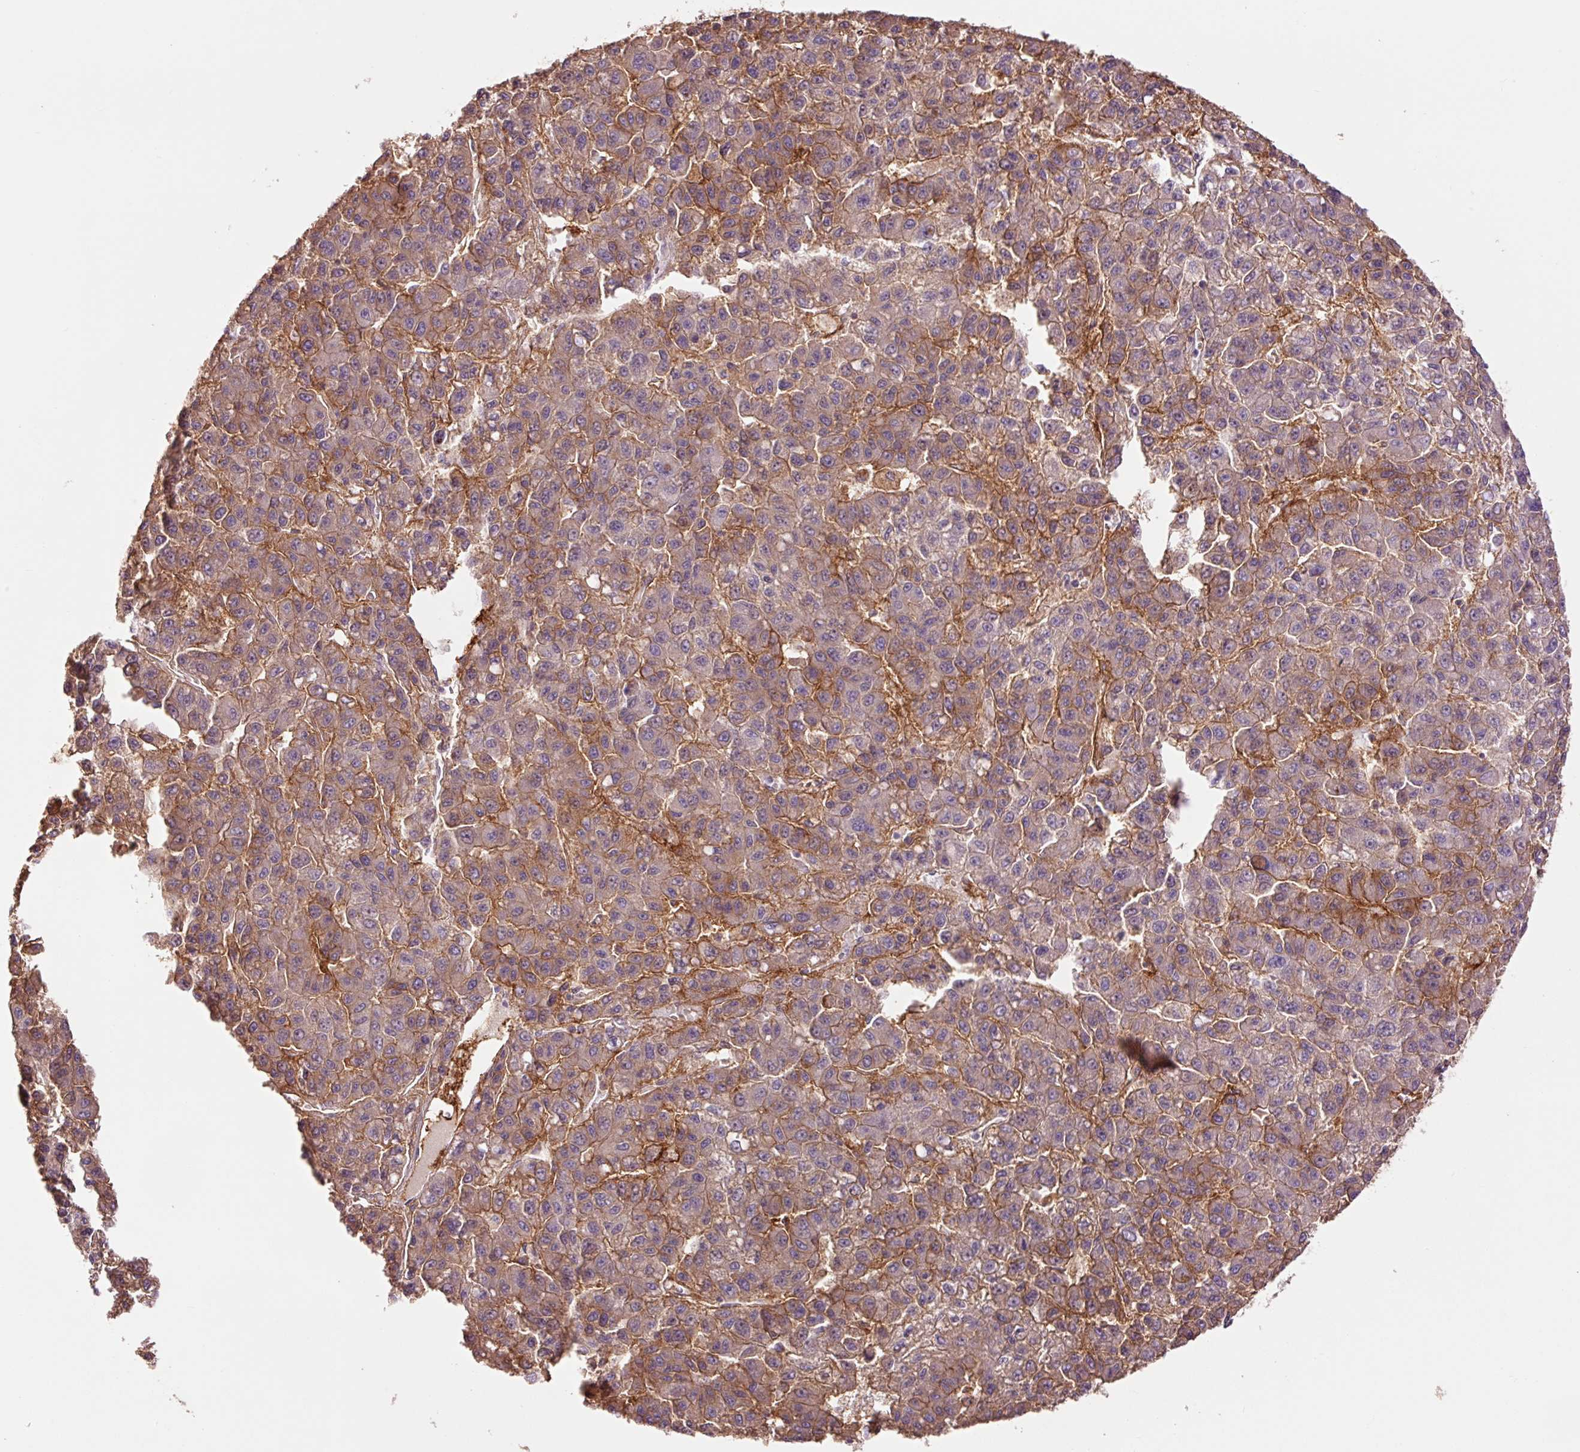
{"staining": {"intensity": "moderate", "quantity": "25%-75%", "location": "cytoplasmic/membranous"}, "tissue": "liver cancer", "cell_type": "Tumor cells", "image_type": "cancer", "snomed": [{"axis": "morphology", "description": "Carcinoma, Hepatocellular, NOS"}, {"axis": "topography", "description": "Liver"}], "caption": "Immunohistochemistry photomicrograph of neoplastic tissue: liver hepatocellular carcinoma stained using IHC shows medium levels of moderate protein expression localized specifically in the cytoplasmic/membranous of tumor cells, appearing as a cytoplasmic/membranous brown color.", "gene": "SLC1A4", "patient": {"sex": "male", "age": 70}}